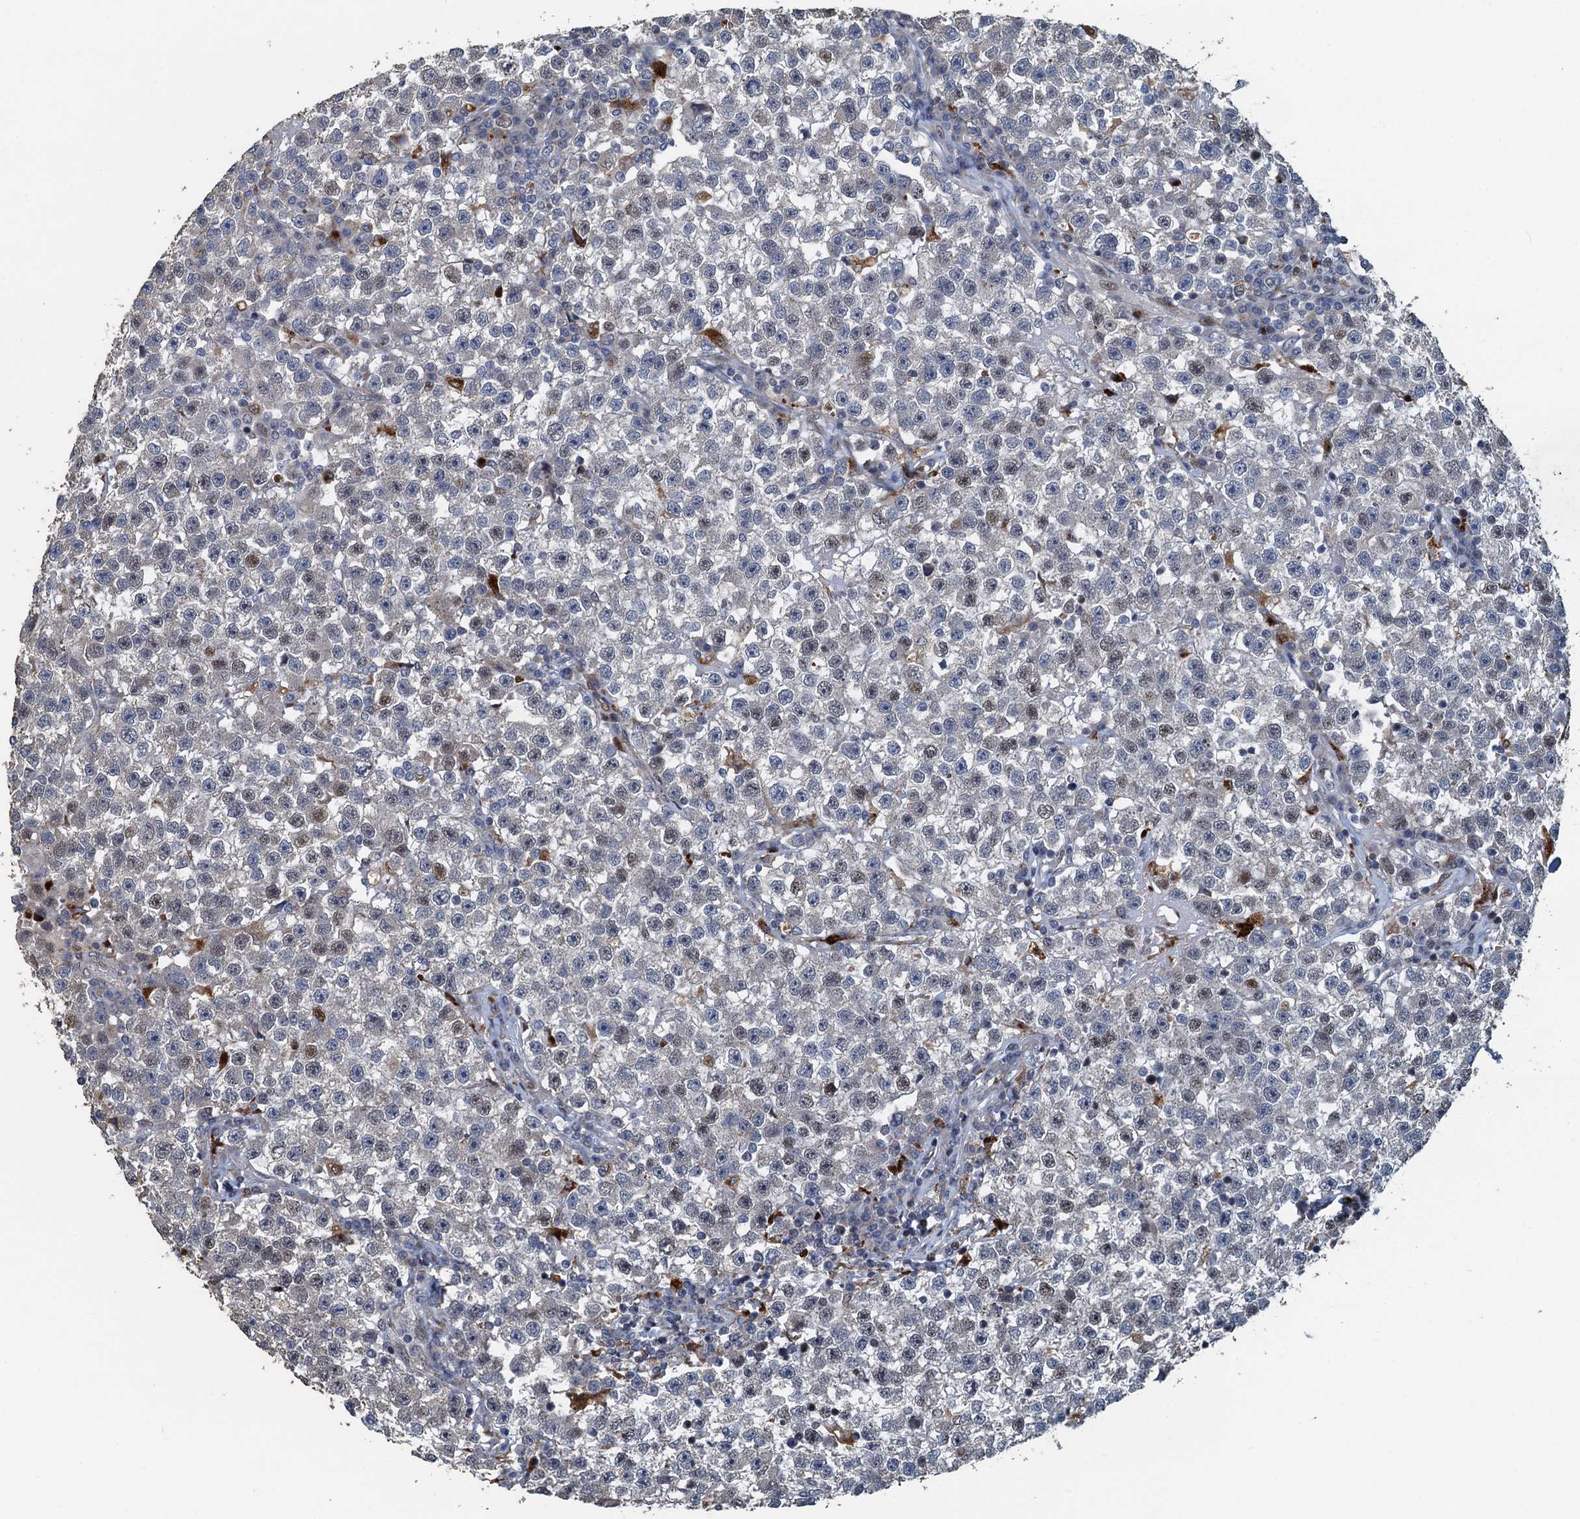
{"staining": {"intensity": "weak", "quantity": "<25%", "location": "nuclear"}, "tissue": "testis cancer", "cell_type": "Tumor cells", "image_type": "cancer", "snomed": [{"axis": "morphology", "description": "Seminoma, NOS"}, {"axis": "topography", "description": "Testis"}], "caption": "A photomicrograph of human testis cancer (seminoma) is negative for staining in tumor cells.", "gene": "AGRN", "patient": {"sex": "male", "age": 22}}